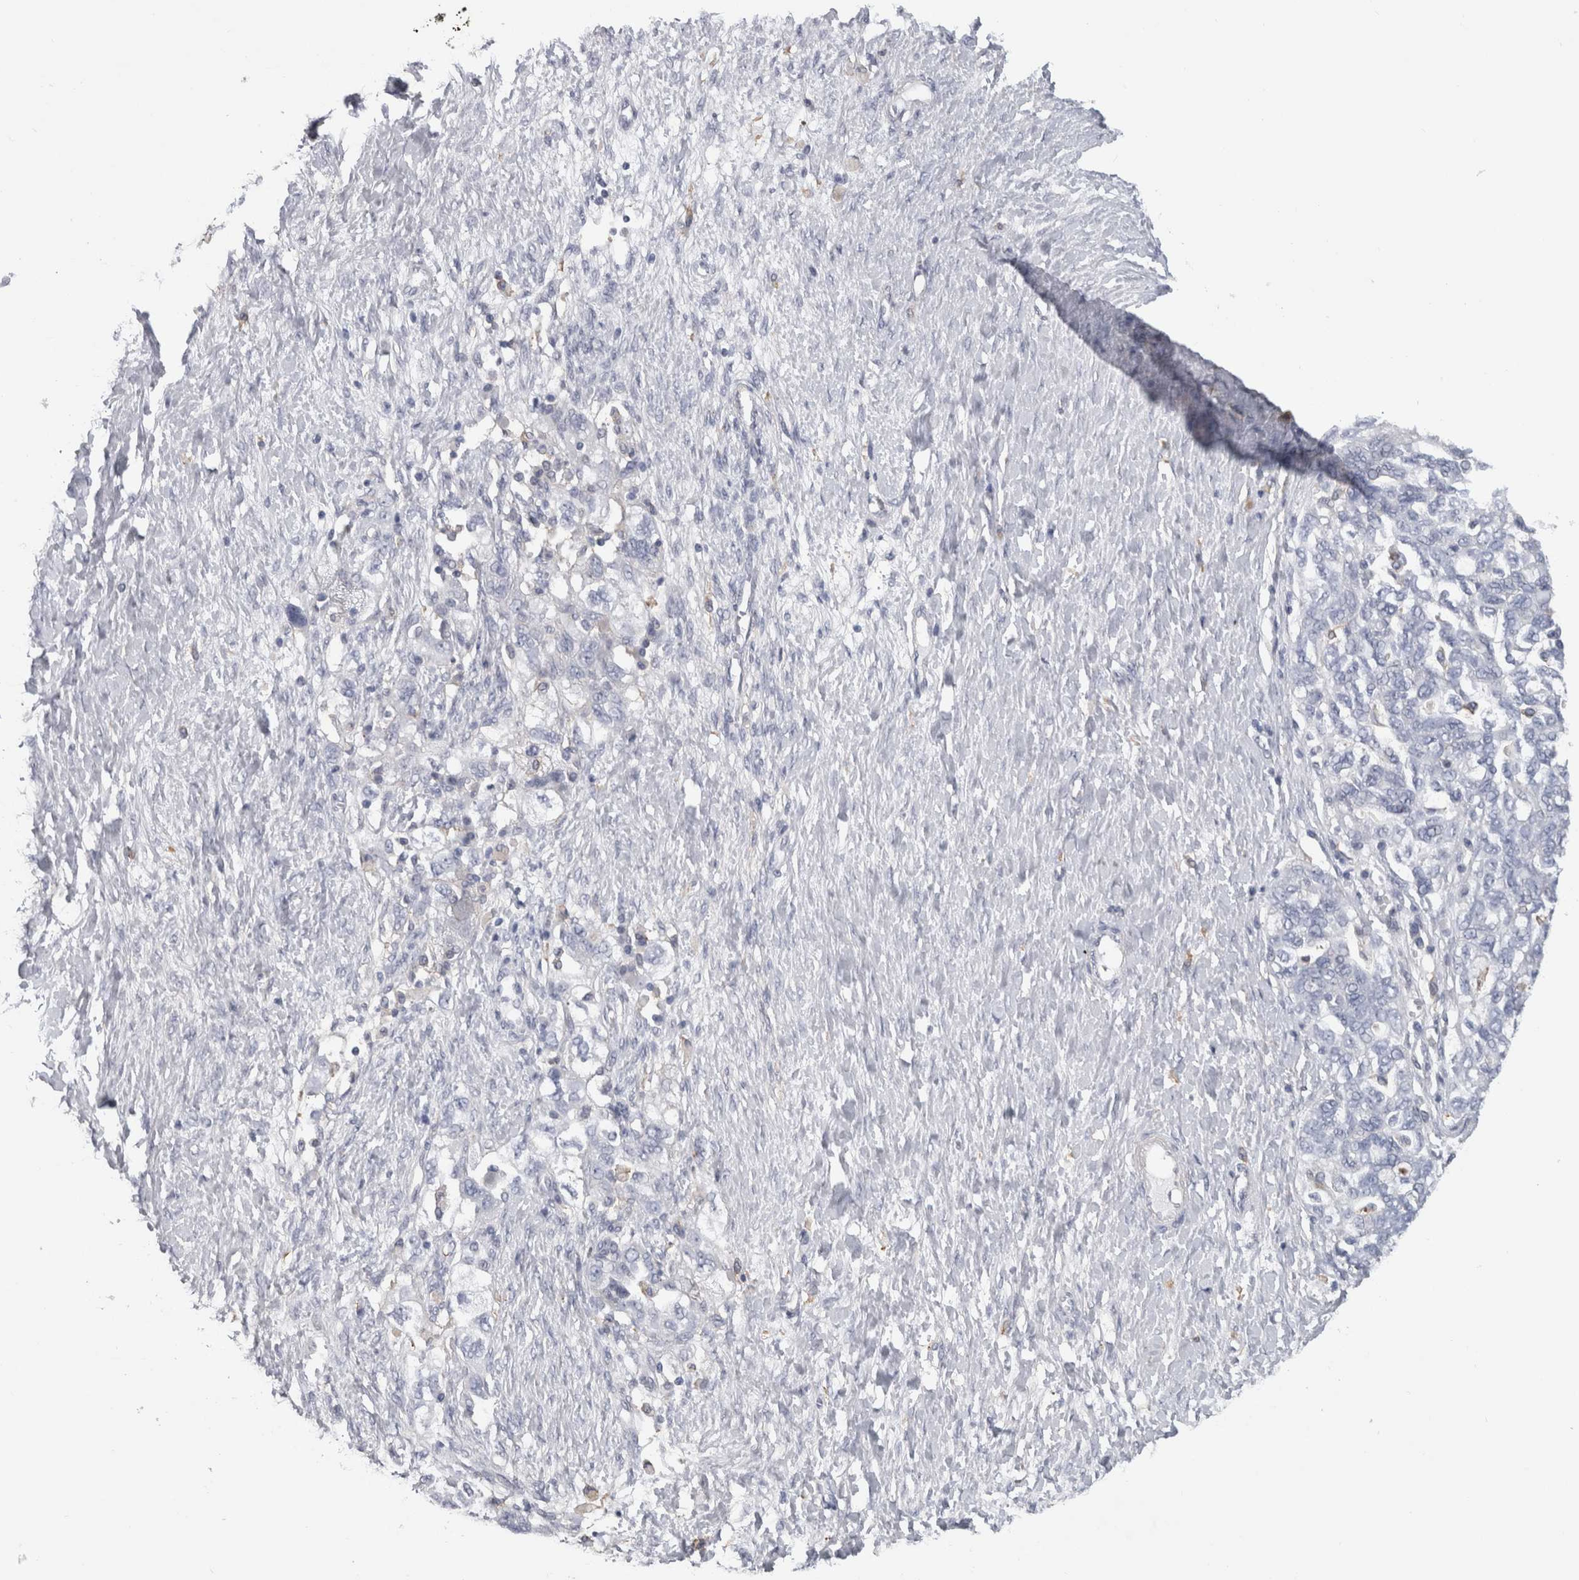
{"staining": {"intensity": "negative", "quantity": "none", "location": "none"}, "tissue": "ovarian cancer", "cell_type": "Tumor cells", "image_type": "cancer", "snomed": [{"axis": "morphology", "description": "Carcinoma, NOS"}, {"axis": "morphology", "description": "Cystadenocarcinoma, serous, NOS"}, {"axis": "topography", "description": "Ovary"}], "caption": "Immunohistochemistry (IHC) of human ovarian cancer (carcinoma) shows no staining in tumor cells.", "gene": "DNAJC24", "patient": {"sex": "female", "age": 69}}